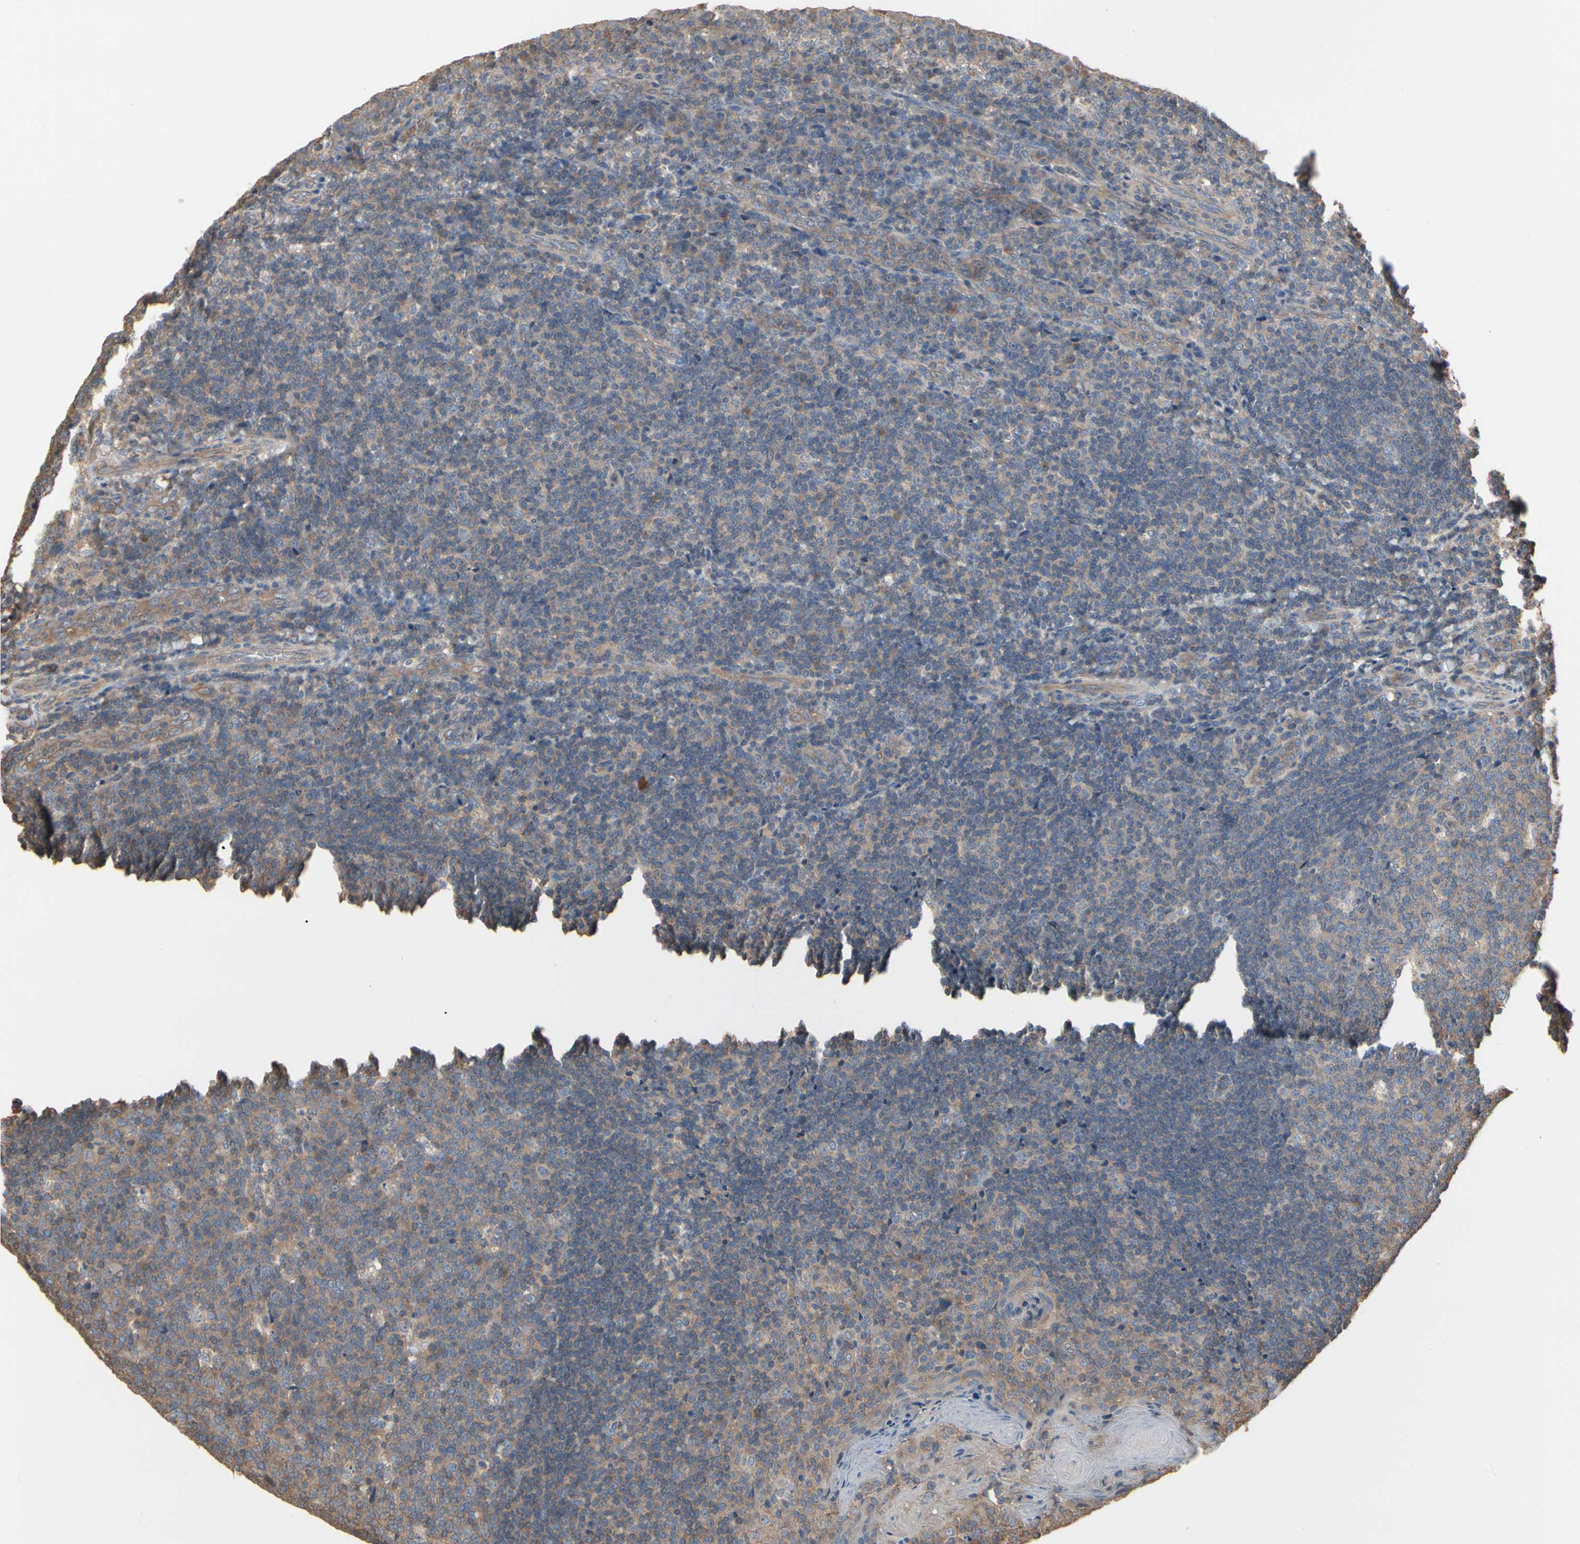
{"staining": {"intensity": "weak", "quantity": ">75%", "location": "cytoplasmic/membranous"}, "tissue": "tonsil", "cell_type": "Germinal center cells", "image_type": "normal", "snomed": [{"axis": "morphology", "description": "Normal tissue, NOS"}, {"axis": "topography", "description": "Tonsil"}], "caption": "High-magnification brightfield microscopy of unremarkable tonsil stained with DAB (3,3'-diaminobenzidine) (brown) and counterstained with hematoxylin (blue). germinal center cells exhibit weak cytoplasmic/membranous staining is identified in approximately>75% of cells.", "gene": "PDZK1", "patient": {"sex": "male", "age": 17}}